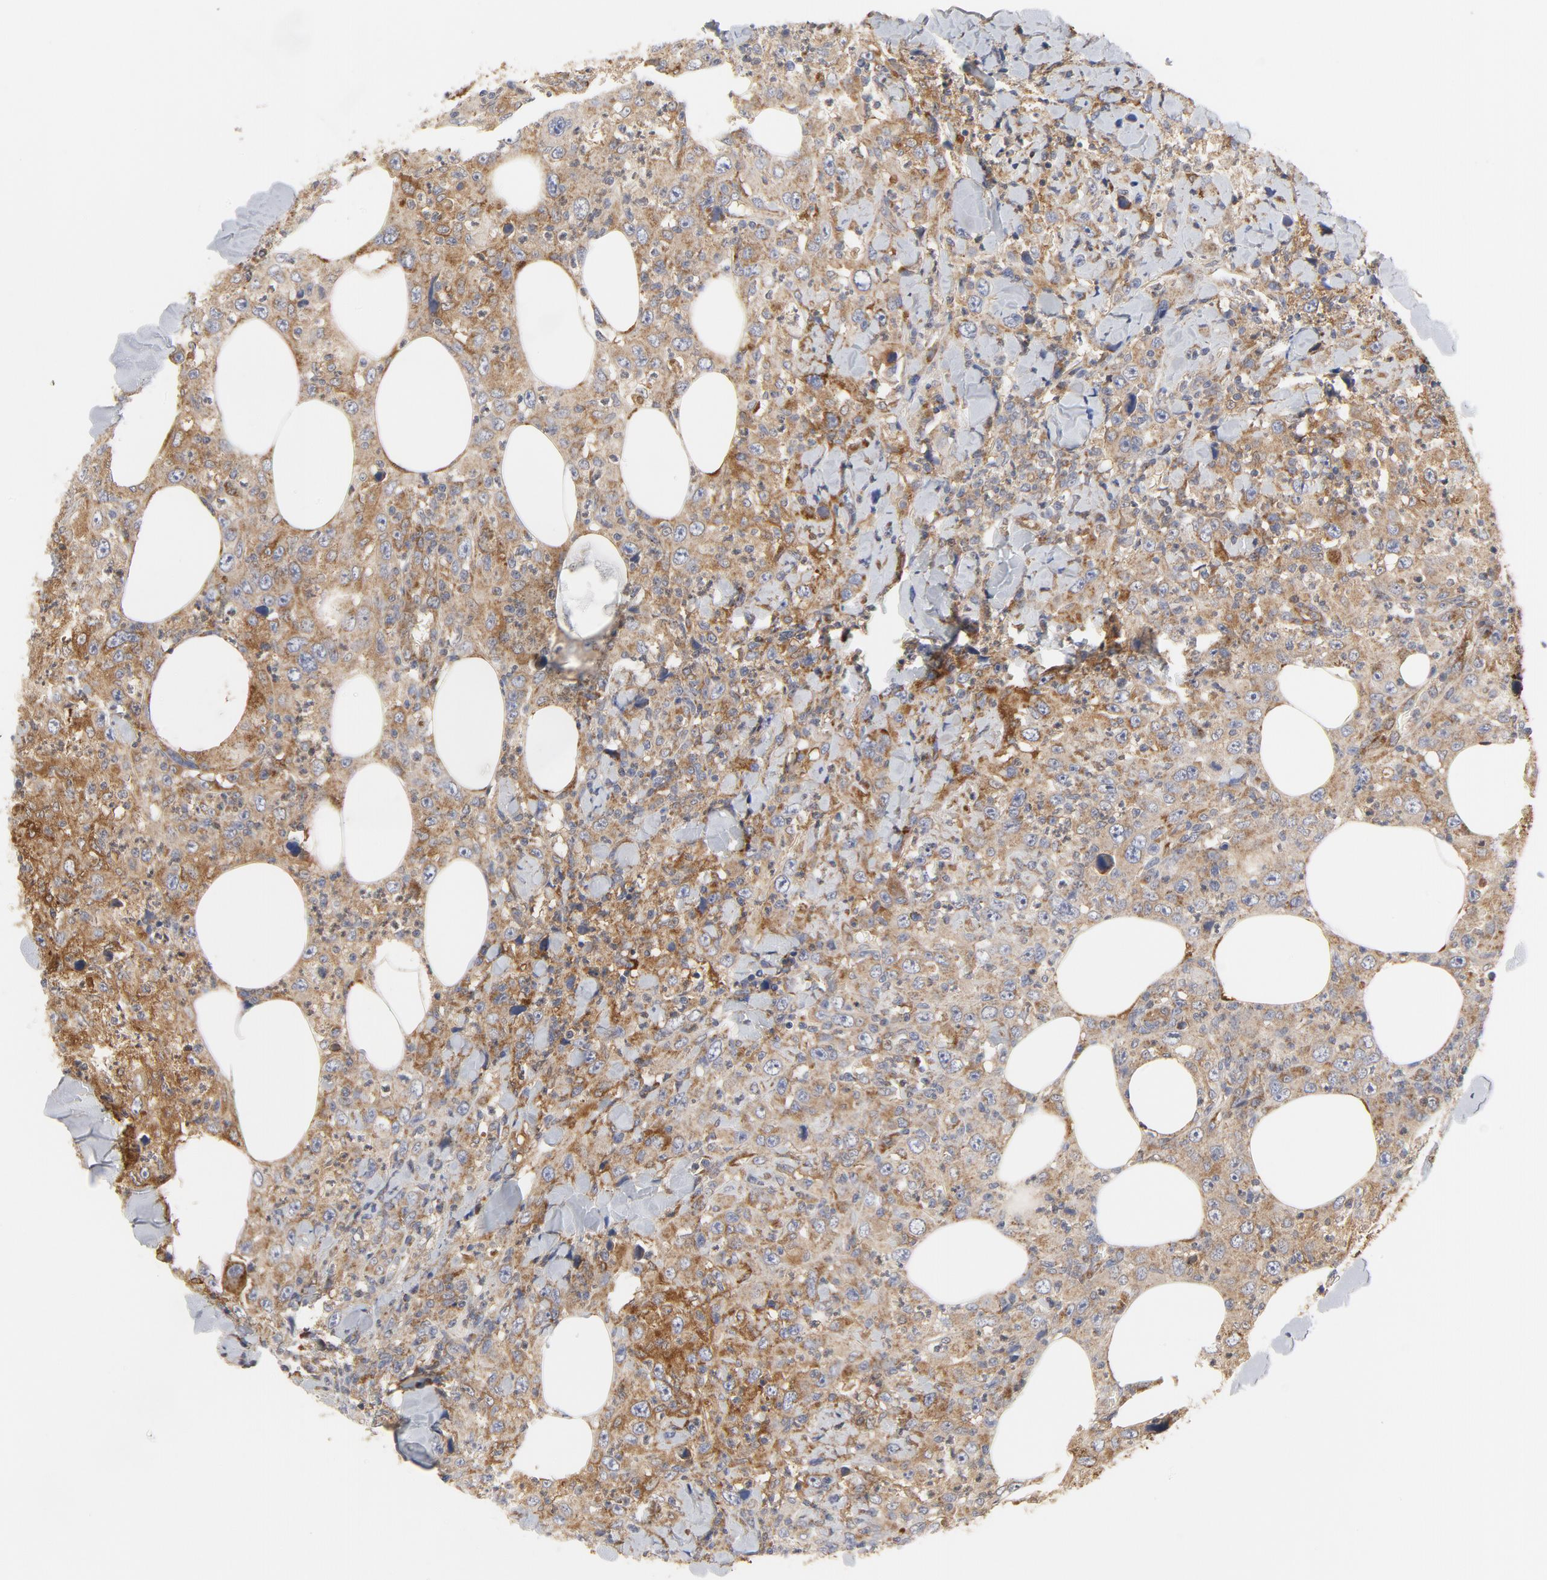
{"staining": {"intensity": "moderate", "quantity": ">75%", "location": "cytoplasmic/membranous"}, "tissue": "thyroid cancer", "cell_type": "Tumor cells", "image_type": "cancer", "snomed": [{"axis": "morphology", "description": "Carcinoma, NOS"}, {"axis": "topography", "description": "Thyroid gland"}], "caption": "This is a photomicrograph of IHC staining of thyroid carcinoma, which shows moderate positivity in the cytoplasmic/membranous of tumor cells.", "gene": "RAPGEF4", "patient": {"sex": "female", "age": 77}}